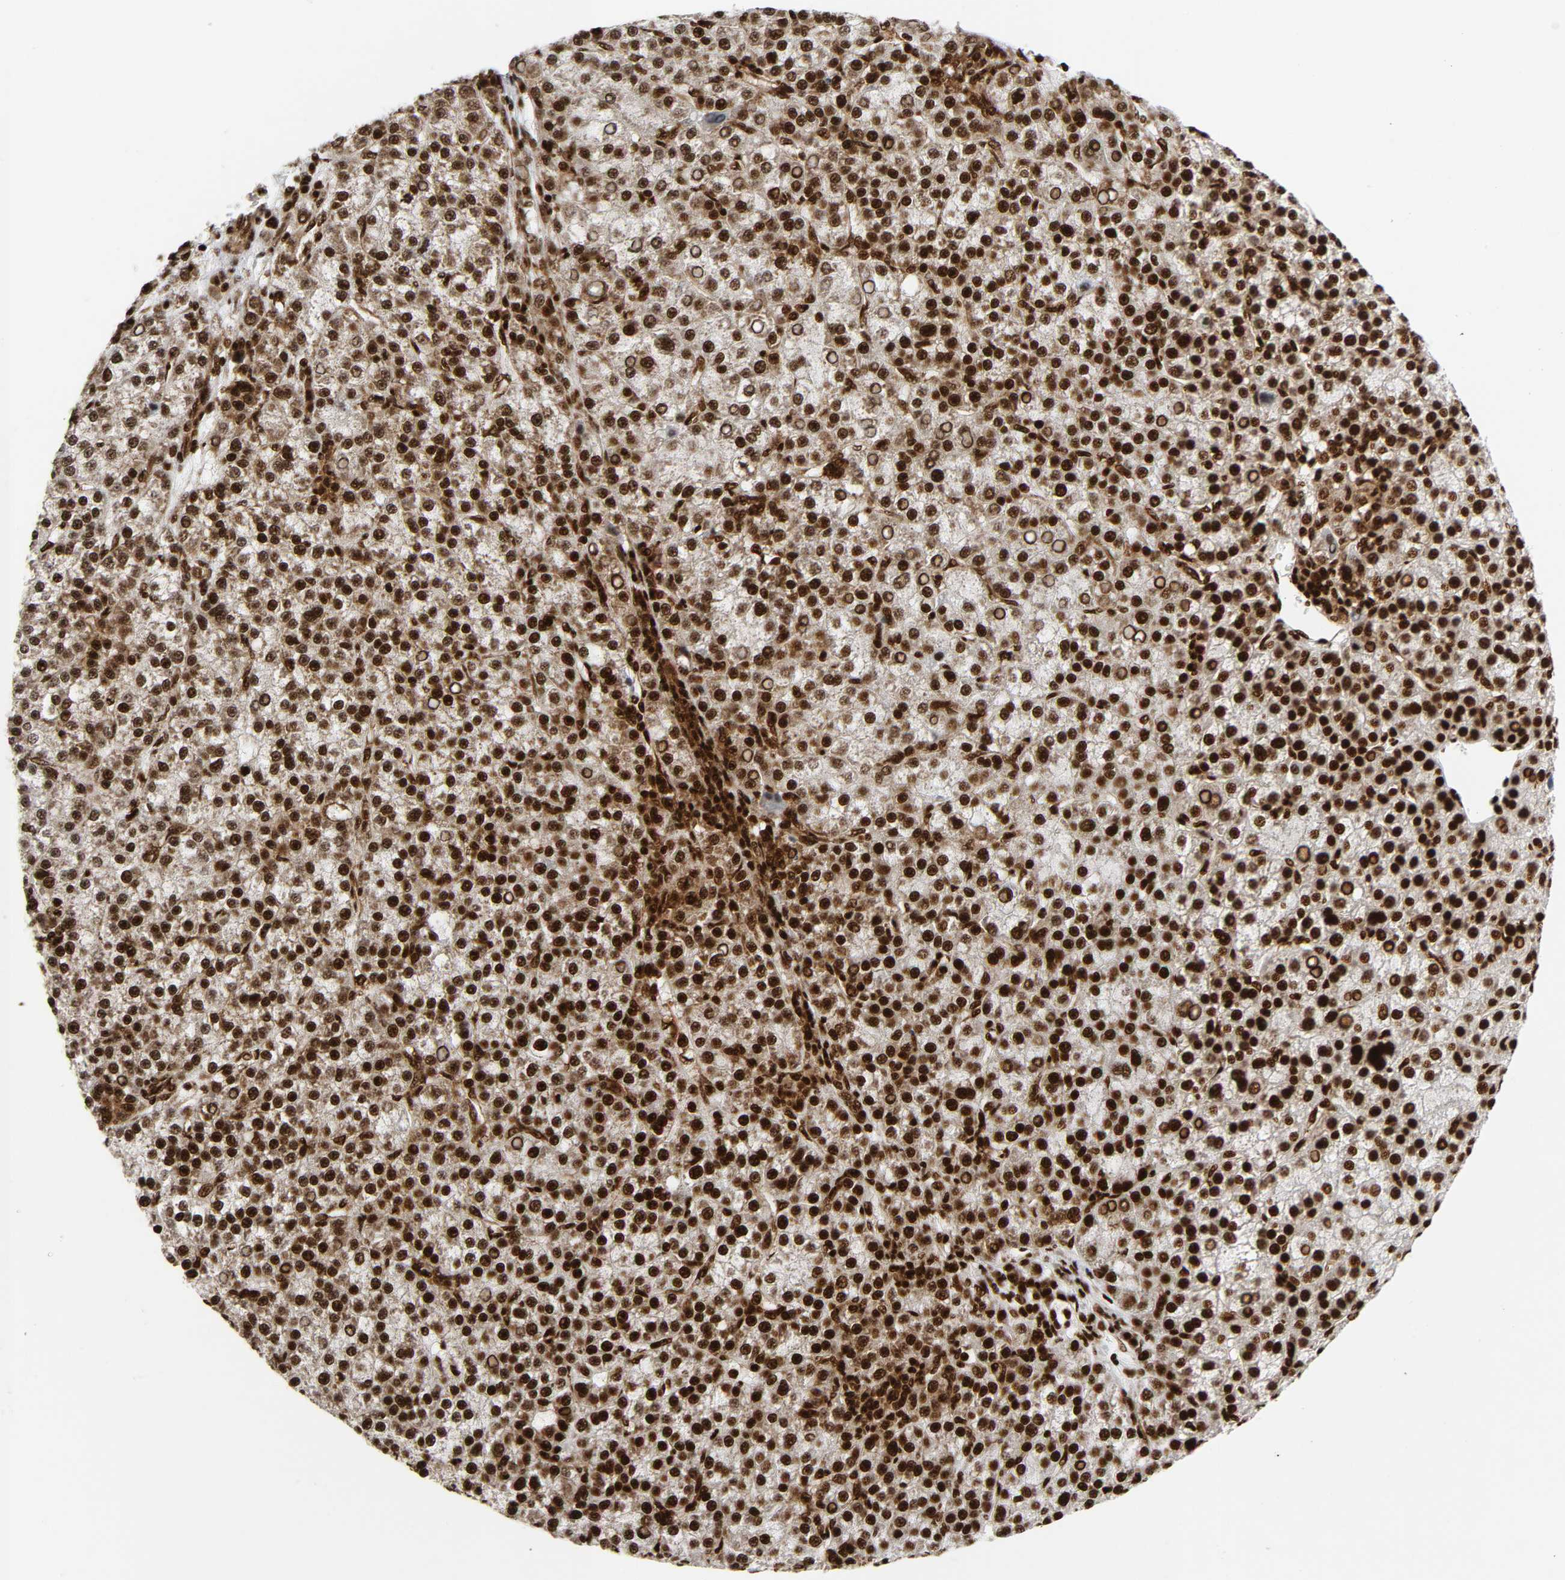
{"staining": {"intensity": "strong", "quantity": ">75%", "location": "nuclear"}, "tissue": "liver cancer", "cell_type": "Tumor cells", "image_type": "cancer", "snomed": [{"axis": "morphology", "description": "Carcinoma, Hepatocellular, NOS"}, {"axis": "topography", "description": "Liver"}], "caption": "Liver cancer was stained to show a protein in brown. There is high levels of strong nuclear expression in approximately >75% of tumor cells. The protein is shown in brown color, while the nuclei are stained blue.", "gene": "NFYB", "patient": {"sex": "female", "age": 58}}